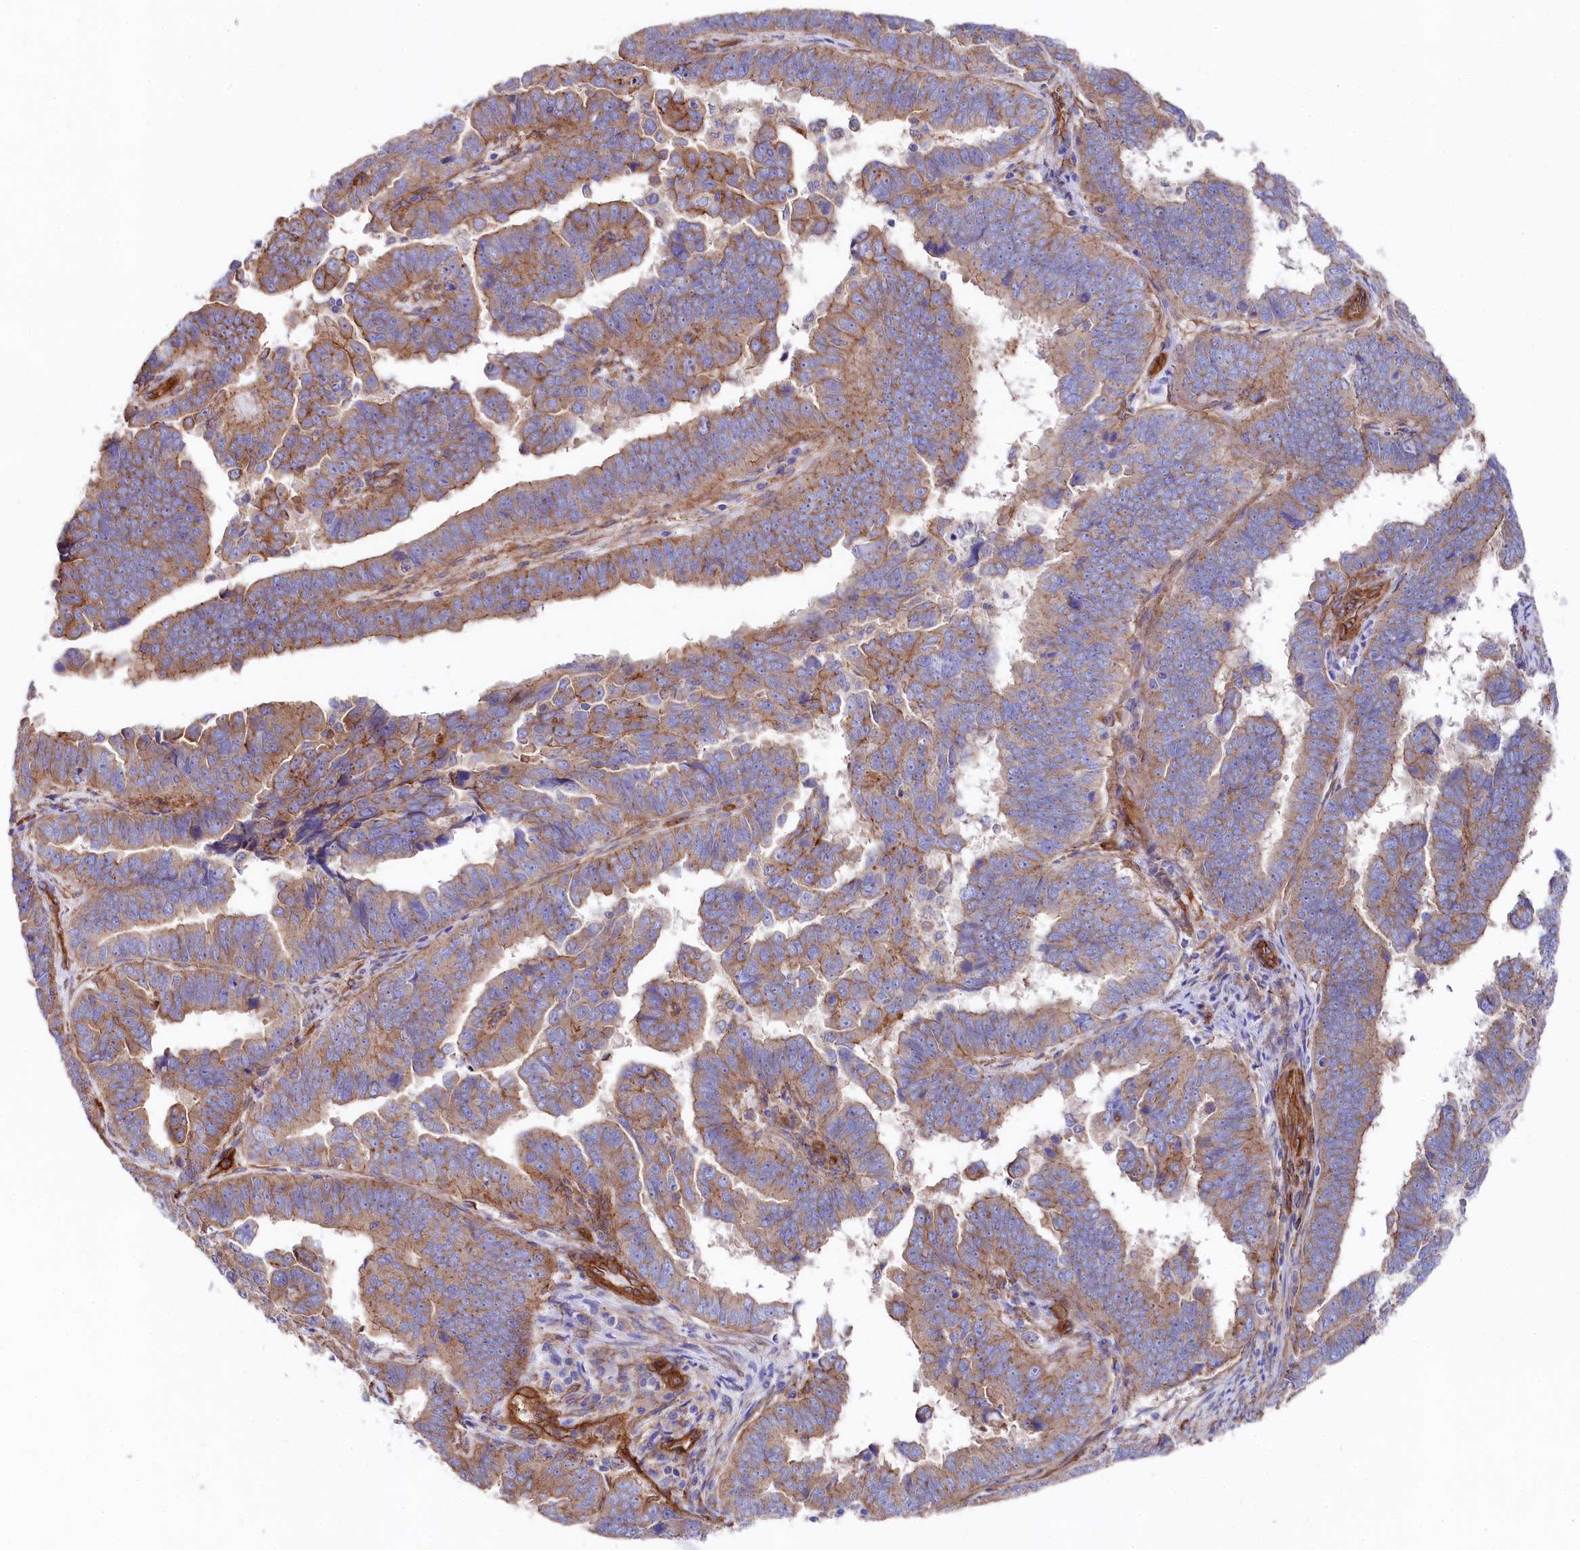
{"staining": {"intensity": "moderate", "quantity": ">75%", "location": "cytoplasmic/membranous"}, "tissue": "endometrial cancer", "cell_type": "Tumor cells", "image_type": "cancer", "snomed": [{"axis": "morphology", "description": "Adenocarcinoma, NOS"}, {"axis": "topography", "description": "Endometrium"}], "caption": "Endometrial cancer (adenocarcinoma) tissue reveals moderate cytoplasmic/membranous positivity in approximately >75% of tumor cells, visualized by immunohistochemistry.", "gene": "TNKS1BP1", "patient": {"sex": "female", "age": 75}}